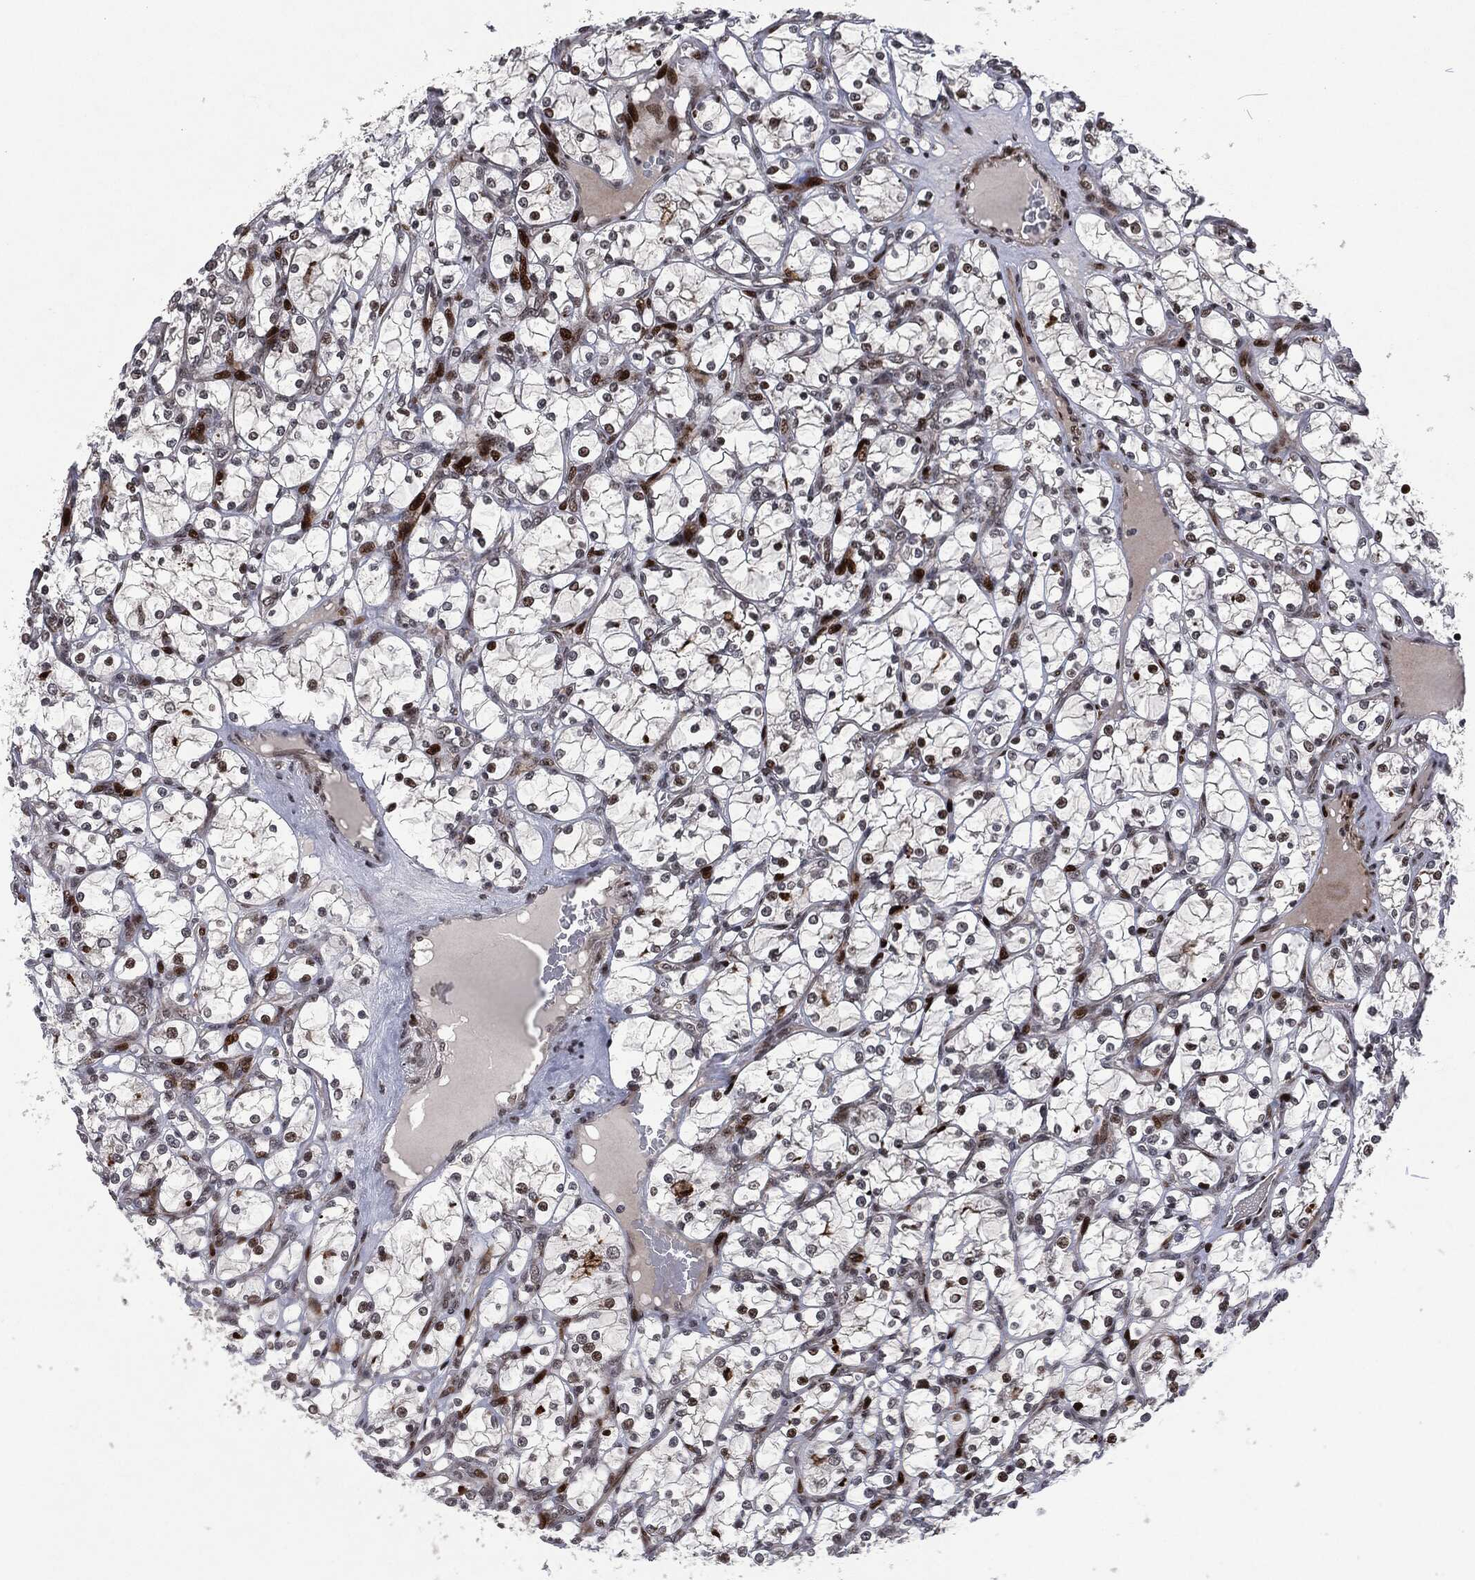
{"staining": {"intensity": "moderate", "quantity": "<25%", "location": "nuclear"}, "tissue": "renal cancer", "cell_type": "Tumor cells", "image_type": "cancer", "snomed": [{"axis": "morphology", "description": "Adenocarcinoma, NOS"}, {"axis": "topography", "description": "Kidney"}], "caption": "IHC histopathology image of renal adenocarcinoma stained for a protein (brown), which shows low levels of moderate nuclear expression in about <25% of tumor cells.", "gene": "EGFR", "patient": {"sex": "female", "age": 69}}